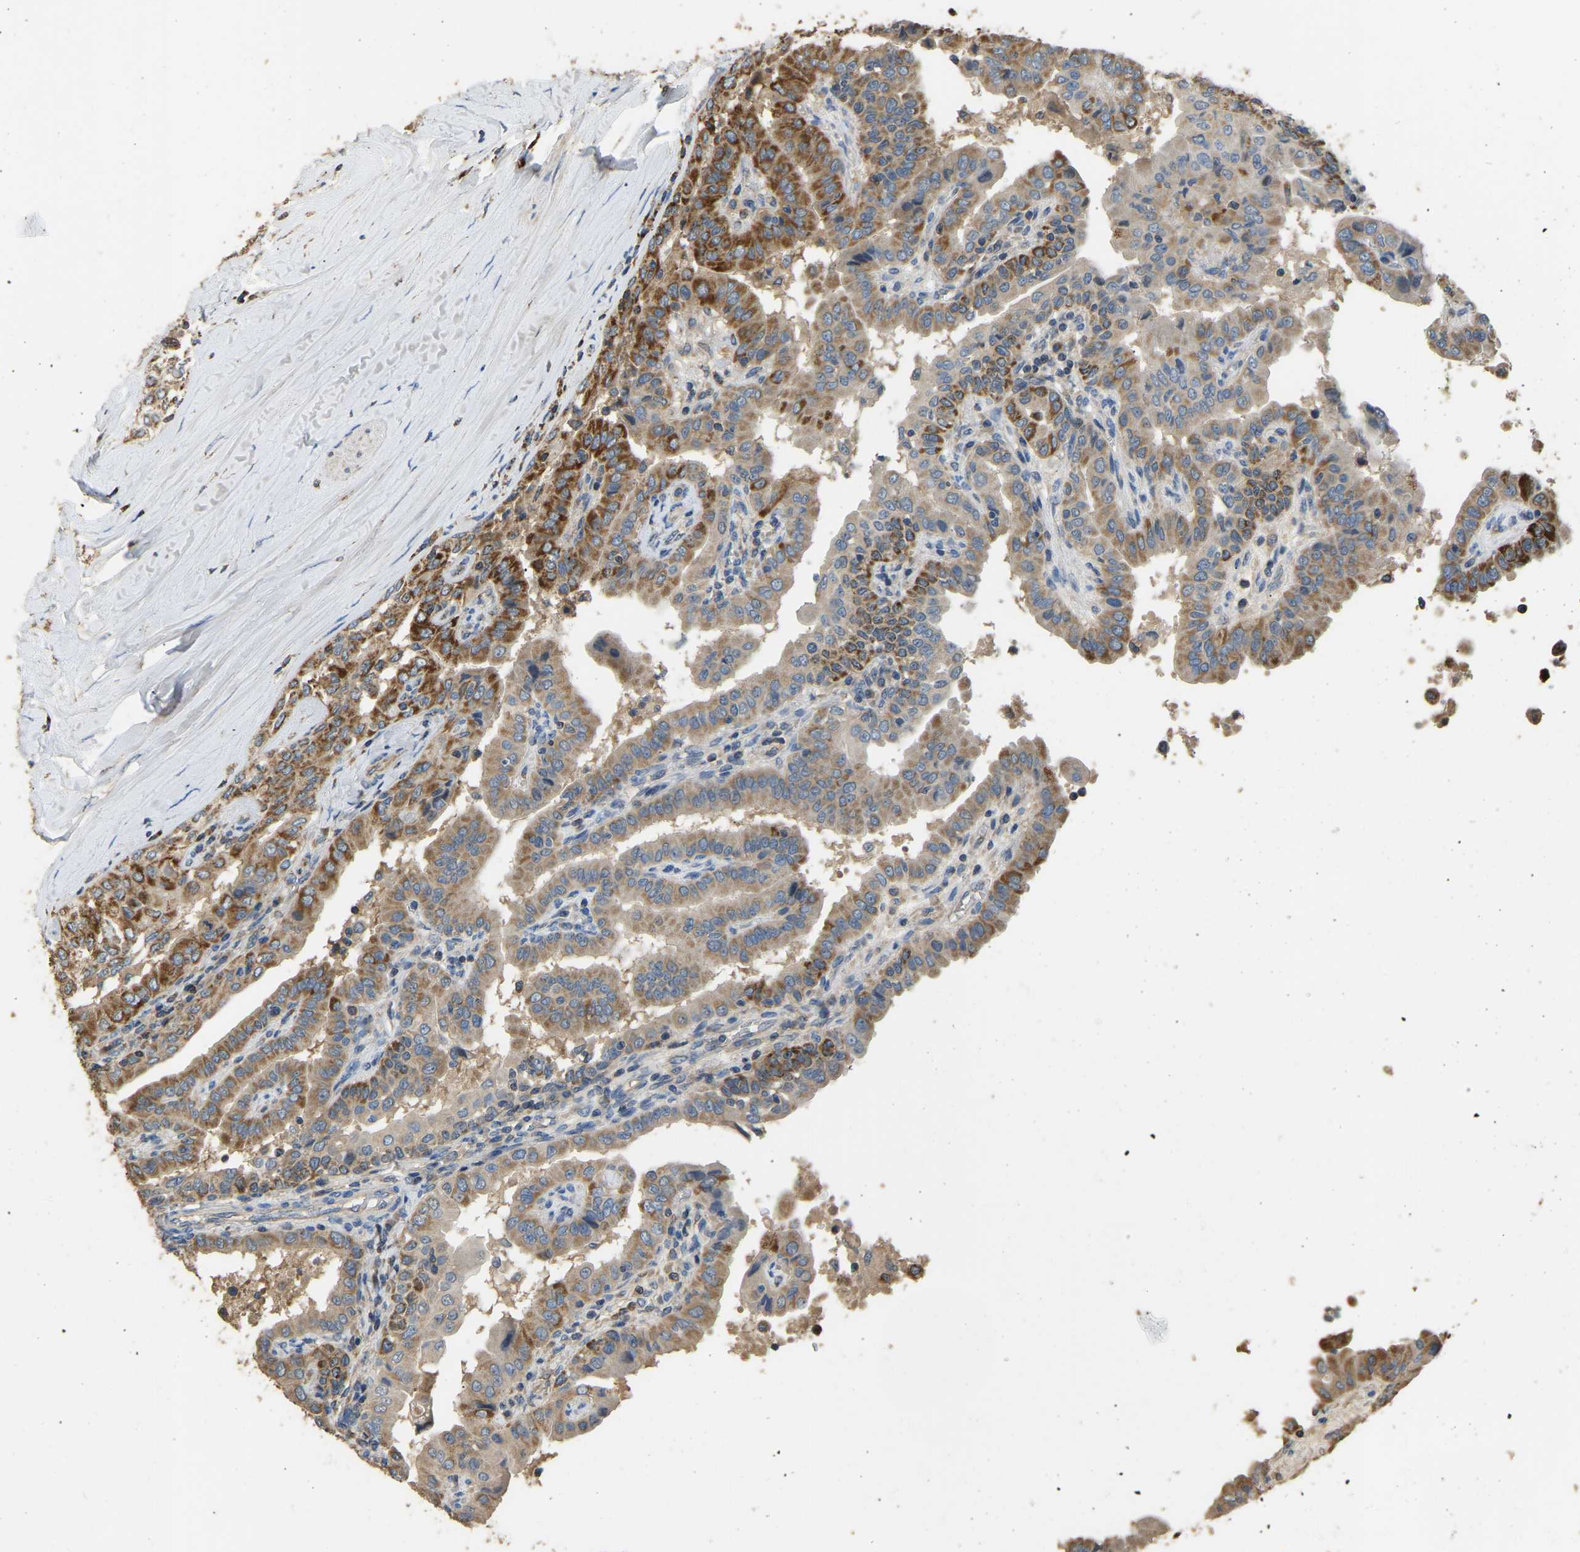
{"staining": {"intensity": "moderate", "quantity": ">75%", "location": "cytoplasmic/membranous"}, "tissue": "thyroid cancer", "cell_type": "Tumor cells", "image_type": "cancer", "snomed": [{"axis": "morphology", "description": "Papillary adenocarcinoma, NOS"}, {"axis": "topography", "description": "Thyroid gland"}], "caption": "Tumor cells demonstrate medium levels of moderate cytoplasmic/membranous staining in approximately >75% of cells in thyroid papillary adenocarcinoma. The staining was performed using DAB (3,3'-diaminobenzidine) to visualize the protein expression in brown, while the nuclei were stained in blue with hematoxylin (Magnification: 20x).", "gene": "TUFM", "patient": {"sex": "male", "age": 33}}